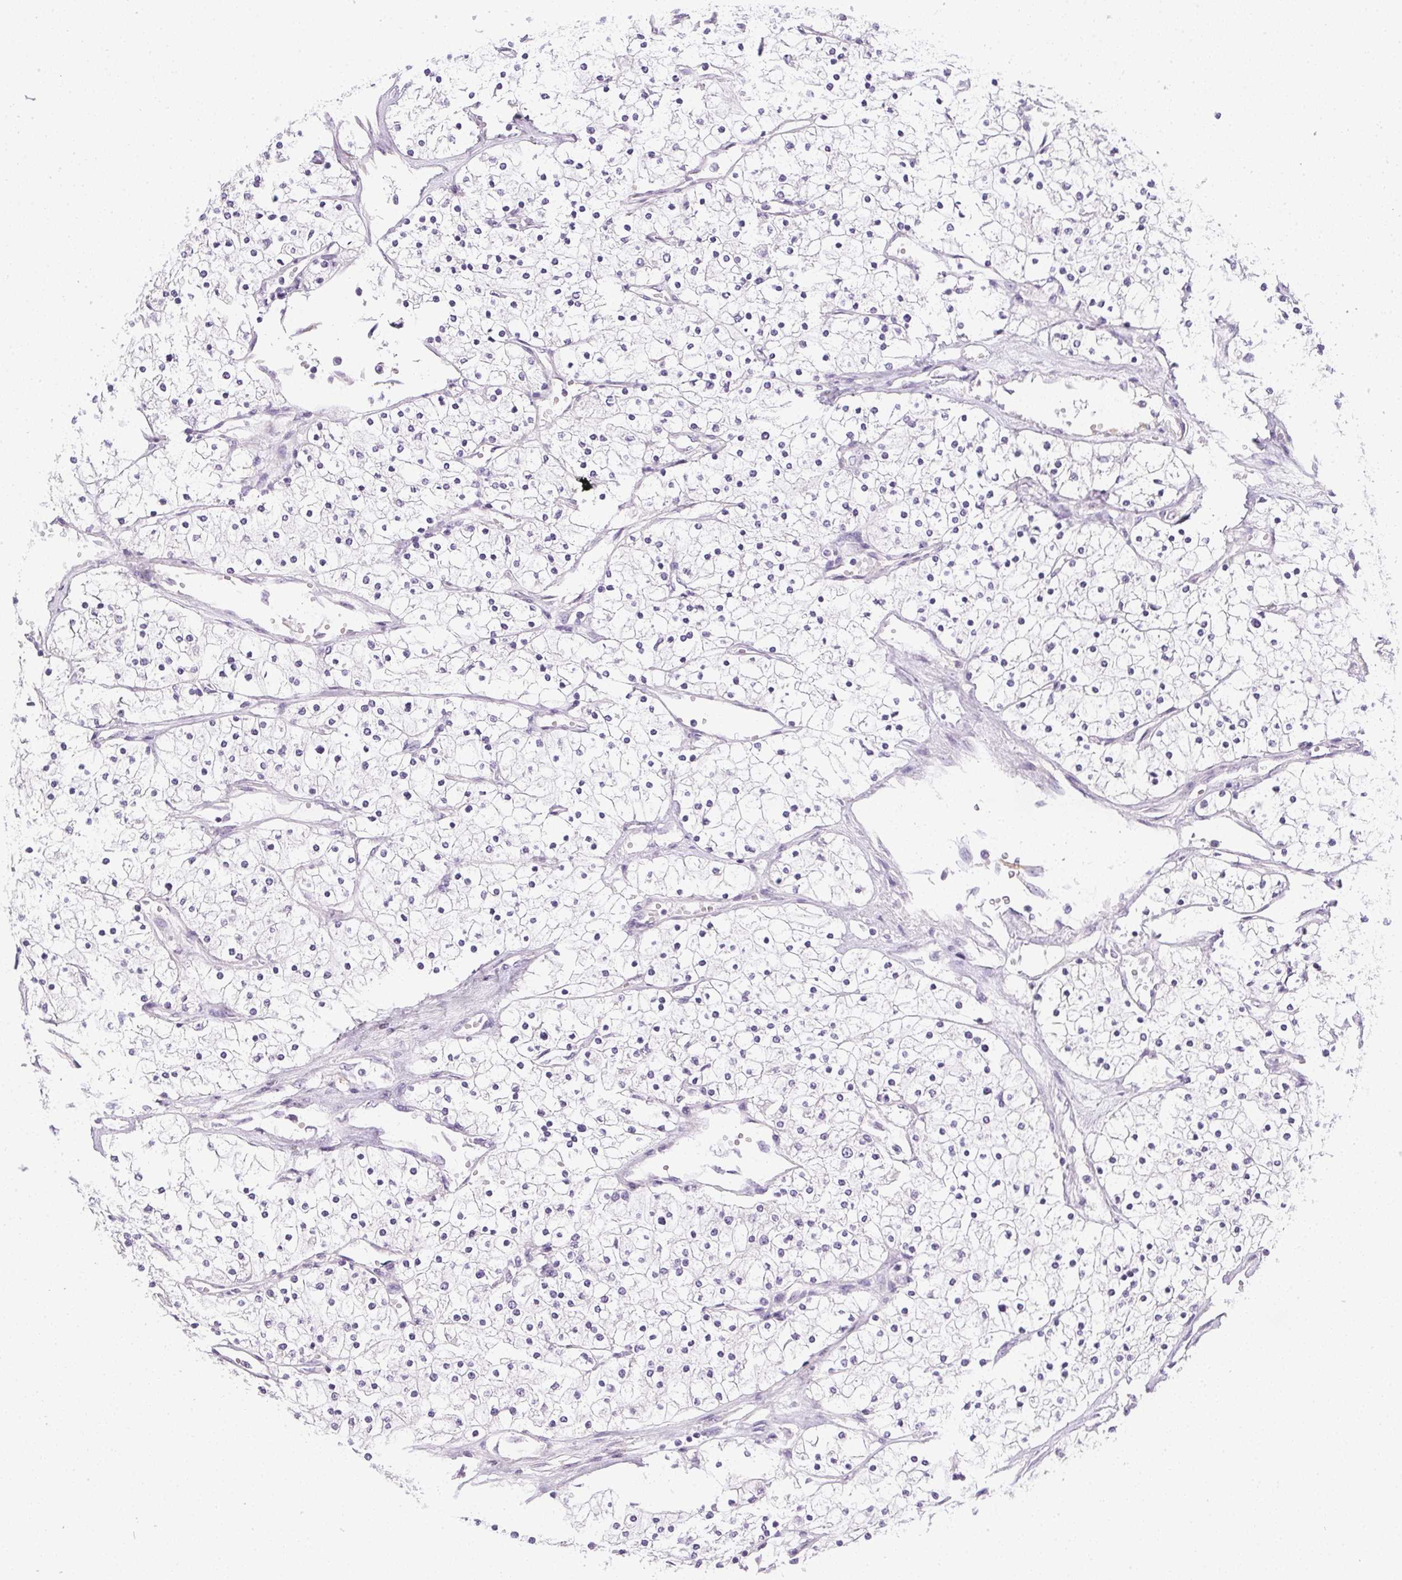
{"staining": {"intensity": "negative", "quantity": "none", "location": "none"}, "tissue": "renal cancer", "cell_type": "Tumor cells", "image_type": "cancer", "snomed": [{"axis": "morphology", "description": "Adenocarcinoma, NOS"}, {"axis": "topography", "description": "Kidney"}], "caption": "The IHC photomicrograph has no significant expression in tumor cells of renal cancer (adenocarcinoma) tissue.", "gene": "GSDMC", "patient": {"sex": "male", "age": 80}}